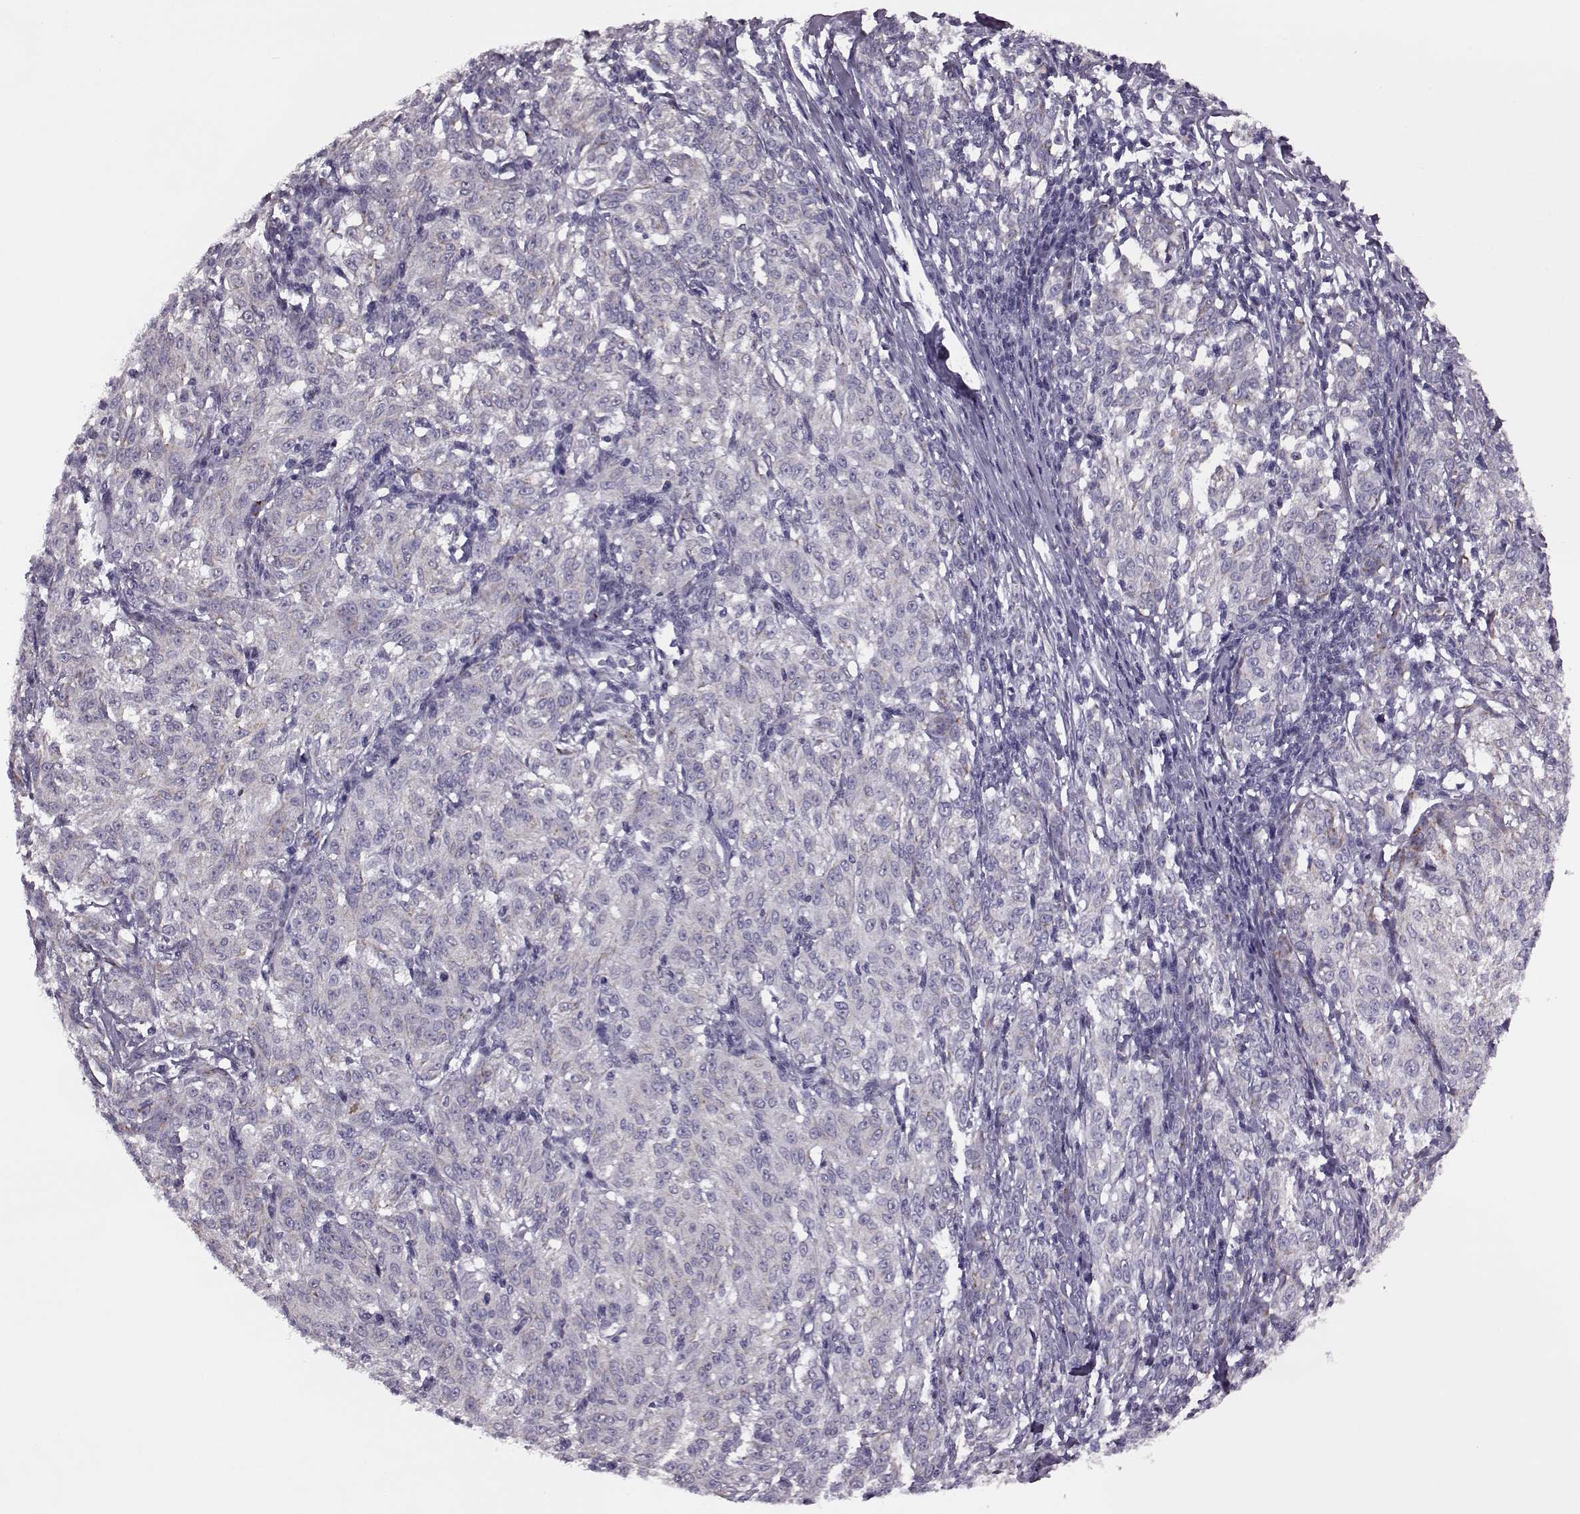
{"staining": {"intensity": "negative", "quantity": "none", "location": "none"}, "tissue": "melanoma", "cell_type": "Tumor cells", "image_type": "cancer", "snomed": [{"axis": "morphology", "description": "Malignant melanoma, NOS"}, {"axis": "topography", "description": "Skin"}], "caption": "Immunohistochemistry histopathology image of neoplastic tissue: malignant melanoma stained with DAB exhibits no significant protein expression in tumor cells. (DAB IHC, high magnification).", "gene": "RIMS2", "patient": {"sex": "female", "age": 72}}